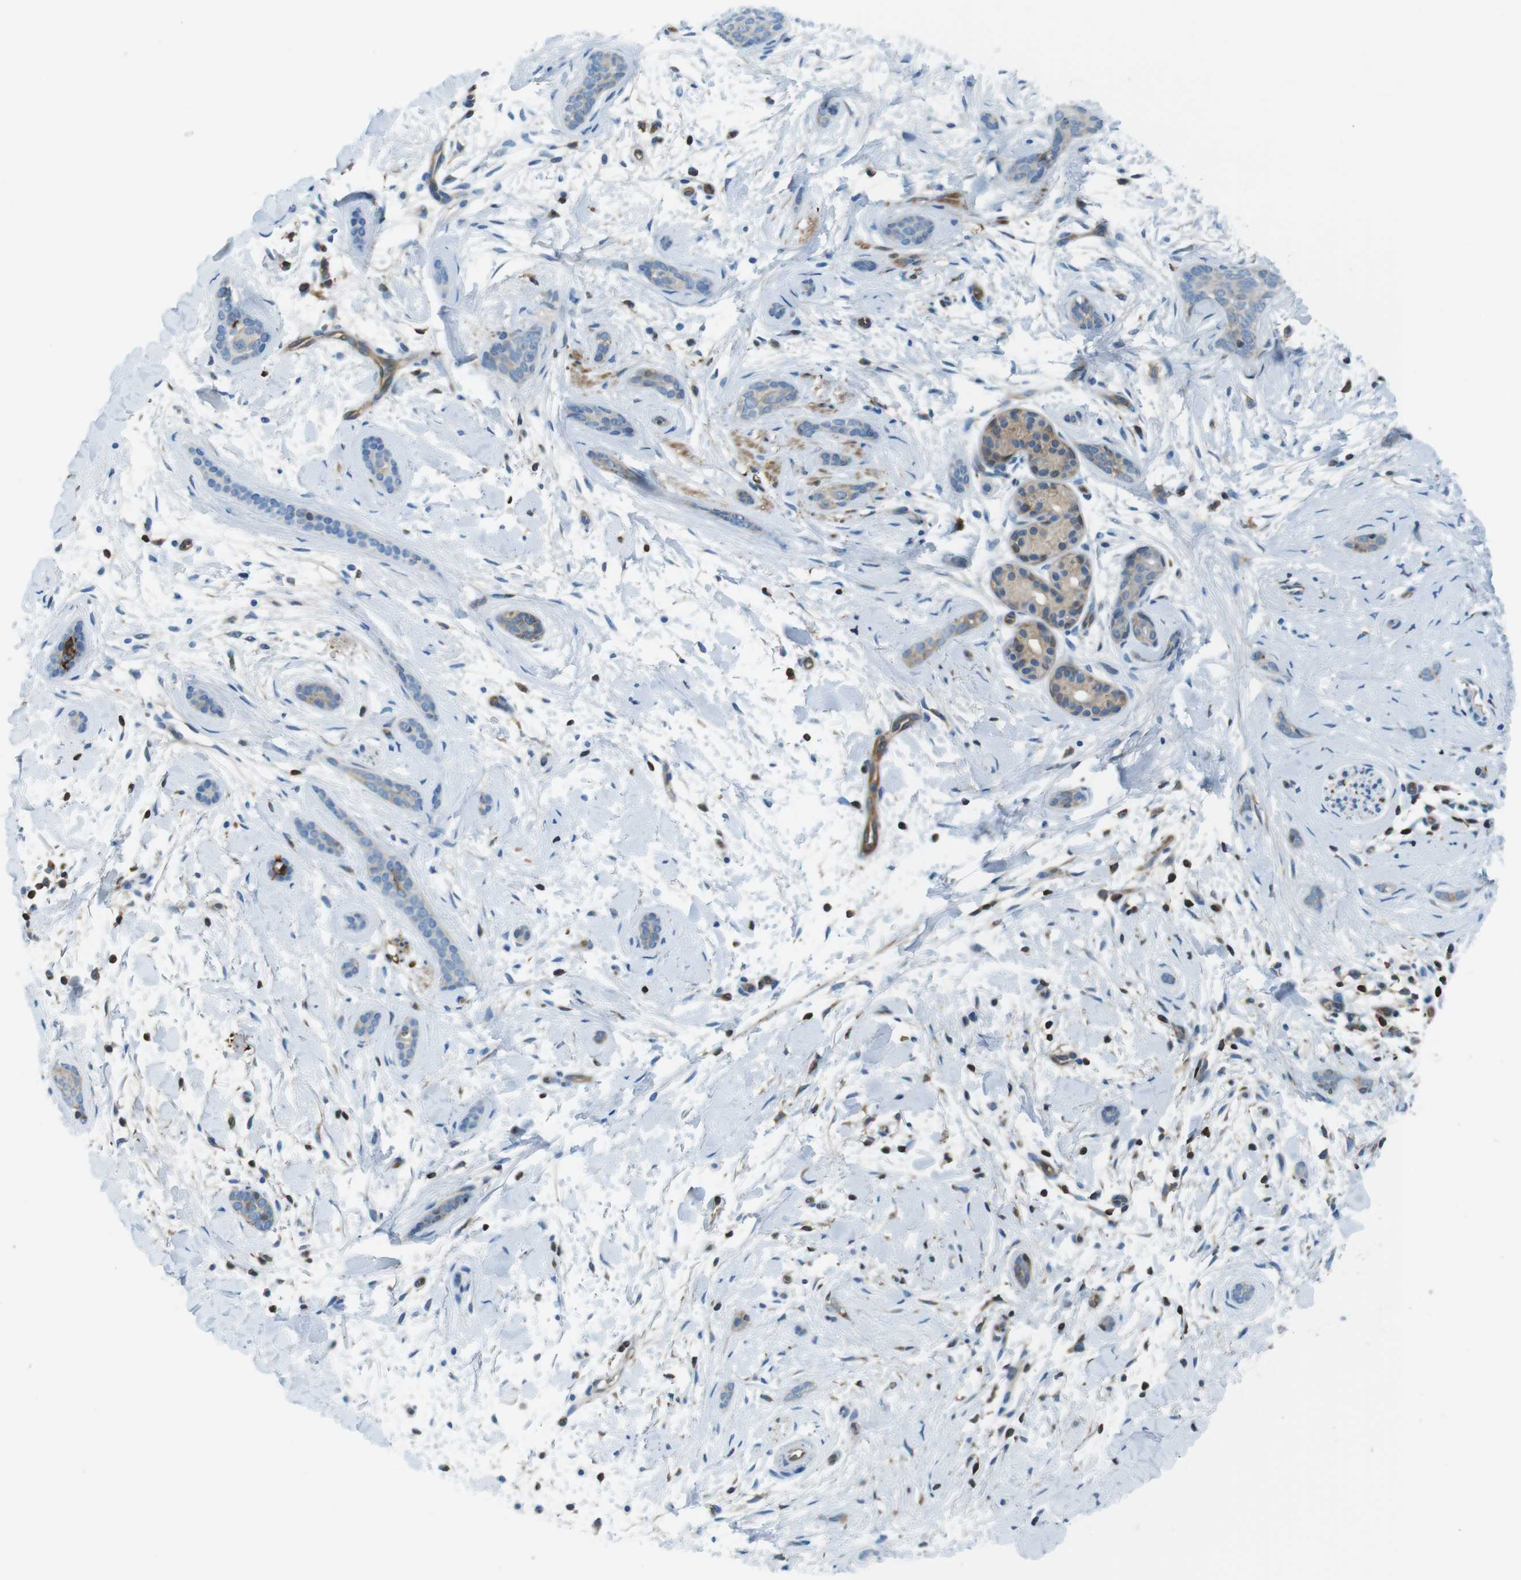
{"staining": {"intensity": "weak", "quantity": "<25%", "location": "cytoplasmic/membranous"}, "tissue": "skin cancer", "cell_type": "Tumor cells", "image_type": "cancer", "snomed": [{"axis": "morphology", "description": "Basal cell carcinoma"}, {"axis": "morphology", "description": "Adnexal tumor, benign"}, {"axis": "topography", "description": "Skin"}], "caption": "Immunohistochemical staining of skin benign adnexal tumor exhibits no significant positivity in tumor cells.", "gene": "TES", "patient": {"sex": "female", "age": 42}}